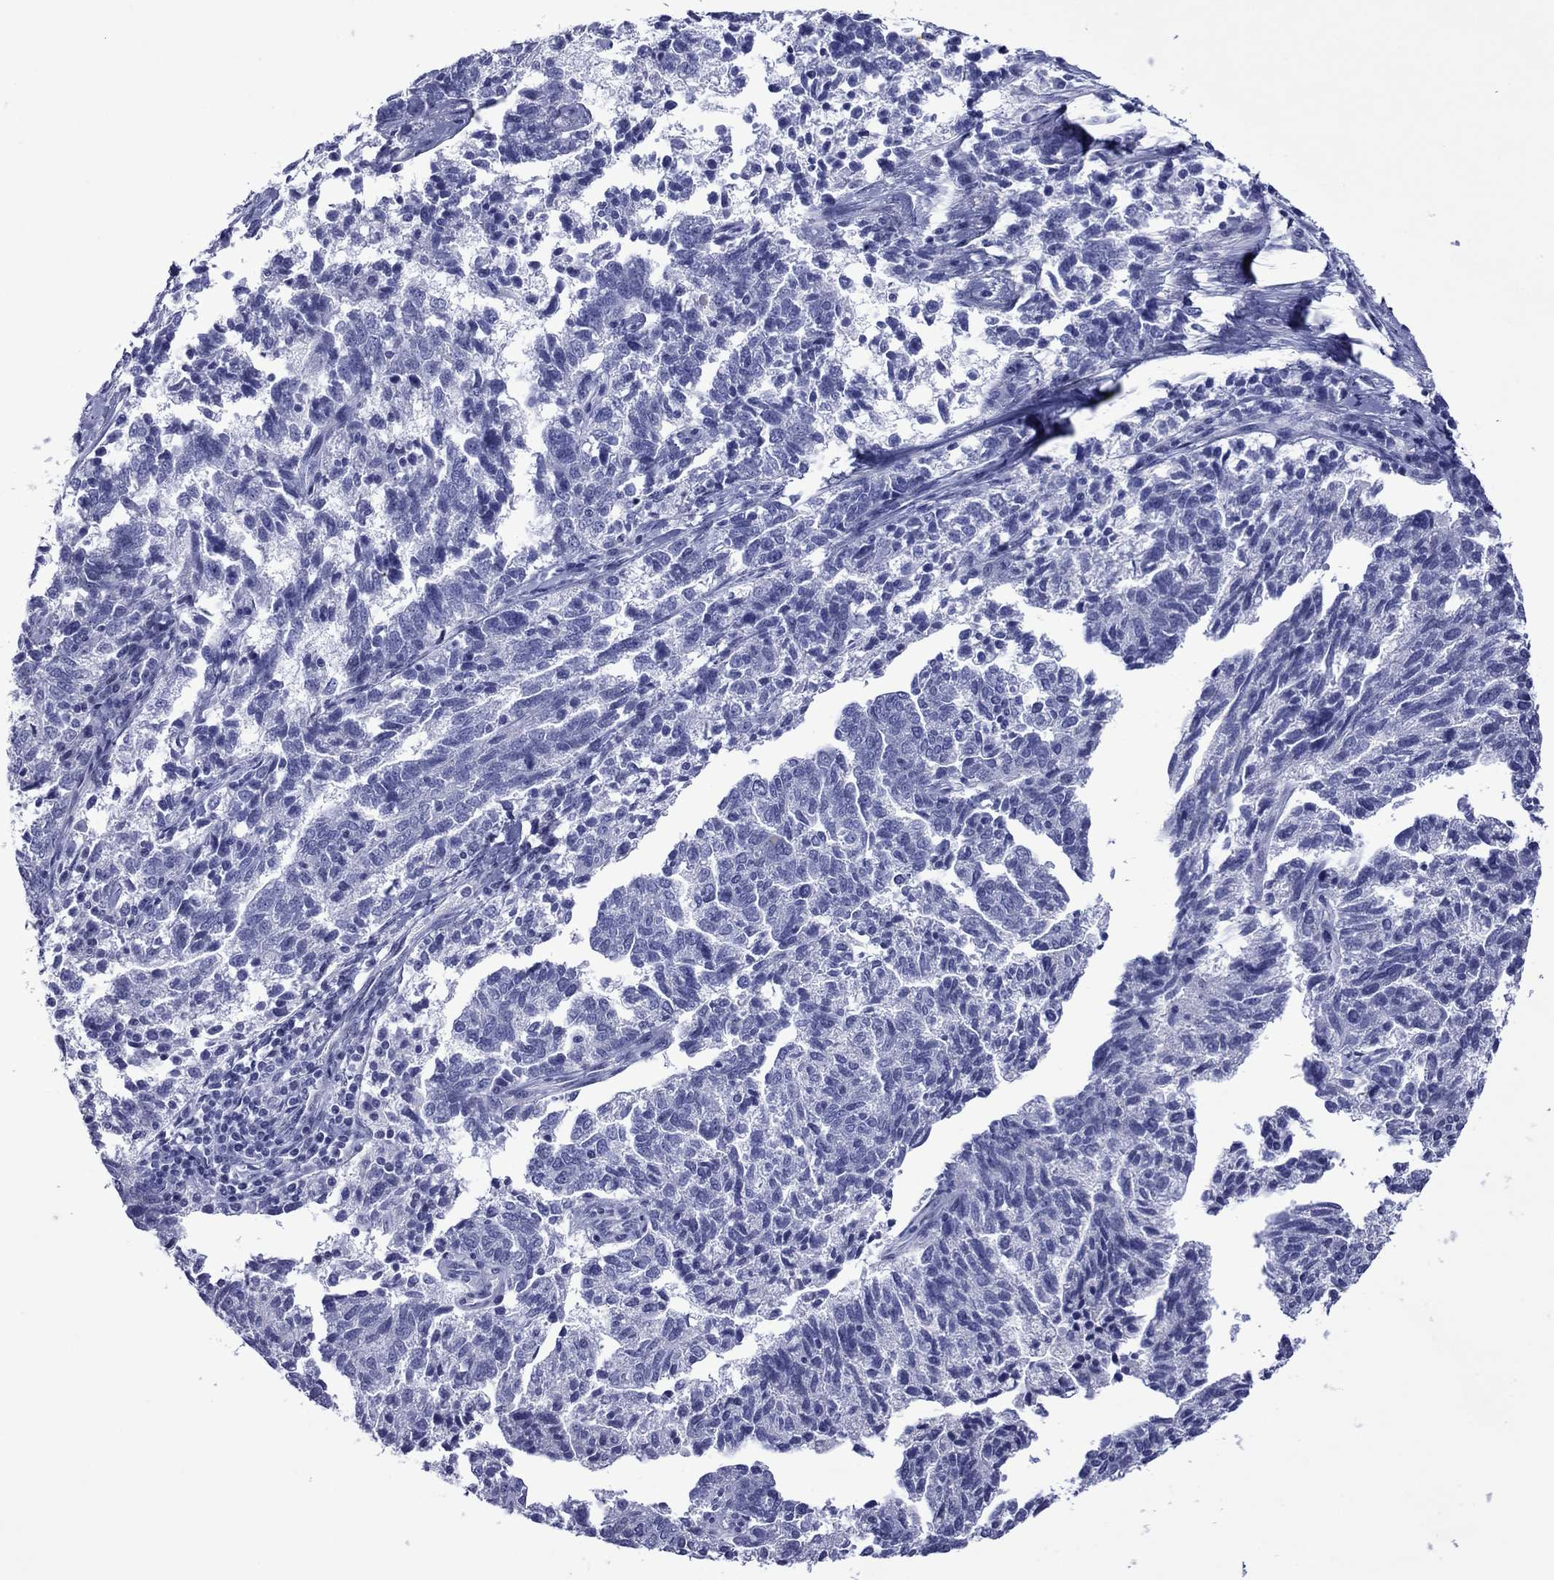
{"staining": {"intensity": "negative", "quantity": "none", "location": "none"}, "tissue": "ovarian cancer", "cell_type": "Tumor cells", "image_type": "cancer", "snomed": [{"axis": "morphology", "description": "Cystadenocarcinoma, serous, NOS"}, {"axis": "topography", "description": "Ovary"}], "caption": "Histopathology image shows no significant protein expression in tumor cells of serous cystadenocarcinoma (ovarian).", "gene": "PIWIL1", "patient": {"sex": "female", "age": 71}}